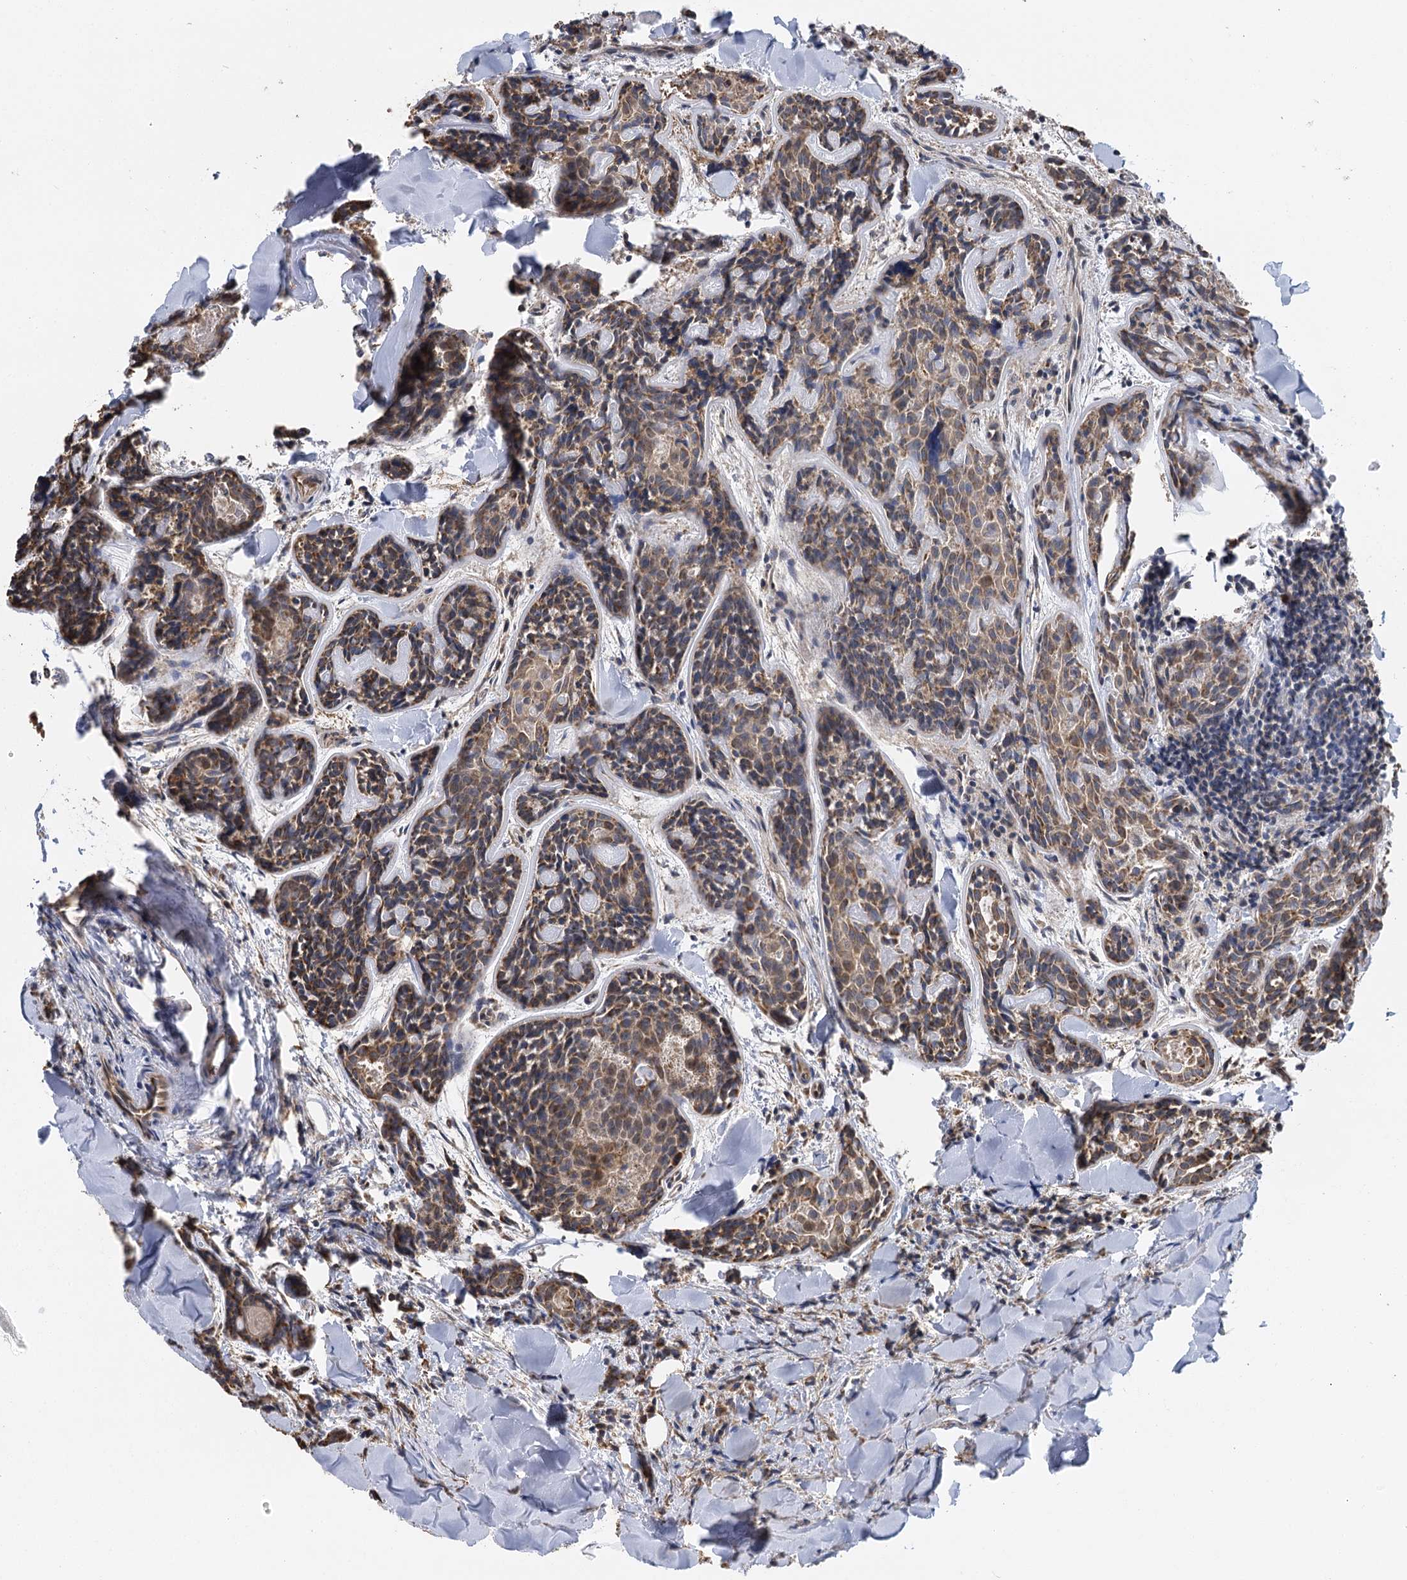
{"staining": {"intensity": "moderate", "quantity": ">75%", "location": "cytoplasmic/membranous"}, "tissue": "head and neck cancer", "cell_type": "Tumor cells", "image_type": "cancer", "snomed": [{"axis": "morphology", "description": "Adenocarcinoma, NOS"}, {"axis": "topography", "description": "Salivary gland"}, {"axis": "topography", "description": "Head-Neck"}], "caption": "Tumor cells reveal medium levels of moderate cytoplasmic/membranous staining in about >75% of cells in head and neck cancer (adenocarcinoma).", "gene": "IL11RA", "patient": {"sex": "female", "age": 63}}